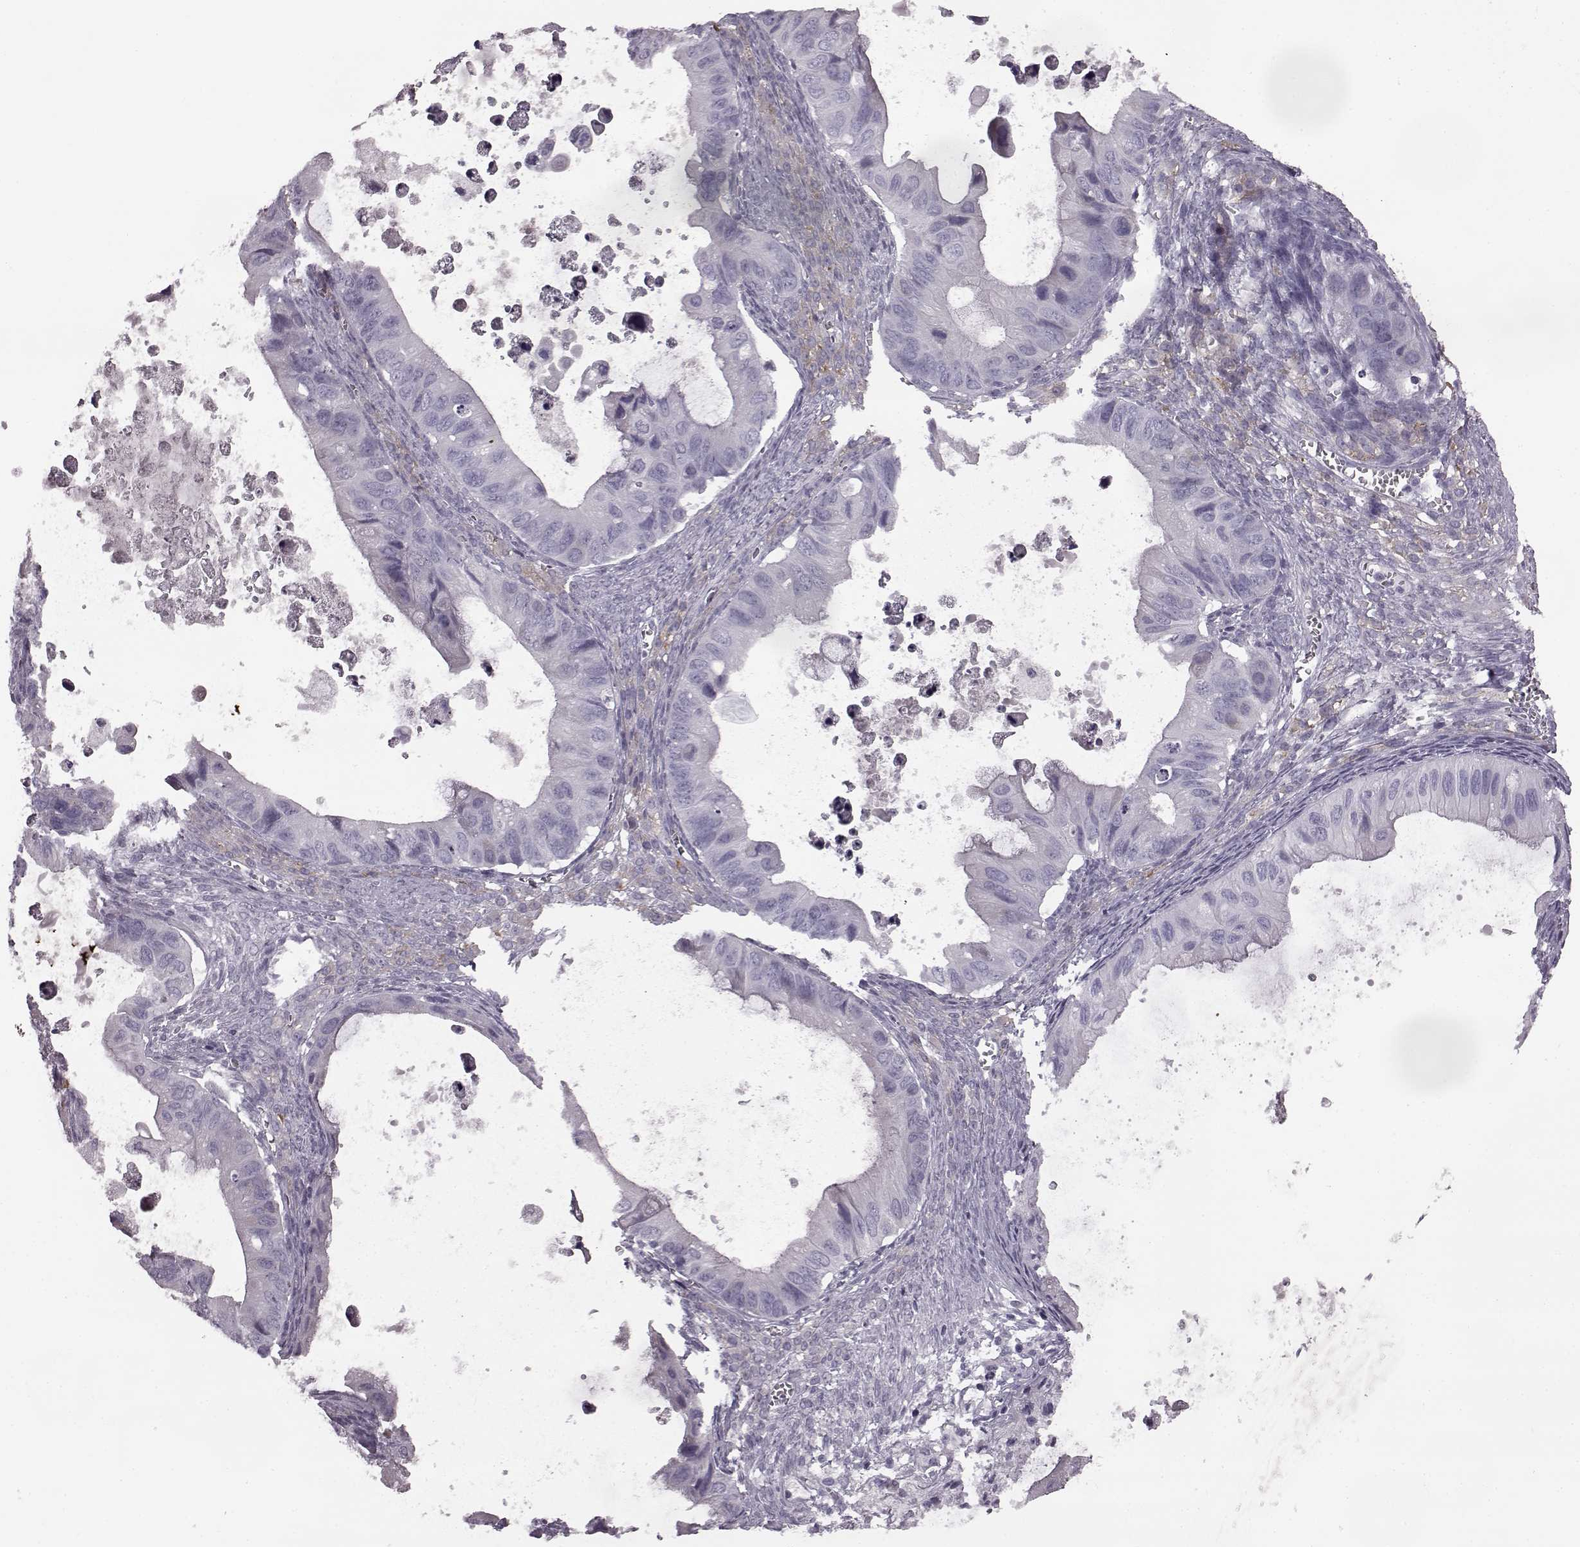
{"staining": {"intensity": "negative", "quantity": "none", "location": "none"}, "tissue": "ovarian cancer", "cell_type": "Tumor cells", "image_type": "cancer", "snomed": [{"axis": "morphology", "description": "Cystadenocarcinoma, mucinous, NOS"}, {"axis": "topography", "description": "Ovary"}], "caption": "Immunohistochemical staining of human ovarian cancer exhibits no significant expression in tumor cells.", "gene": "ODAD4", "patient": {"sex": "female", "age": 64}}